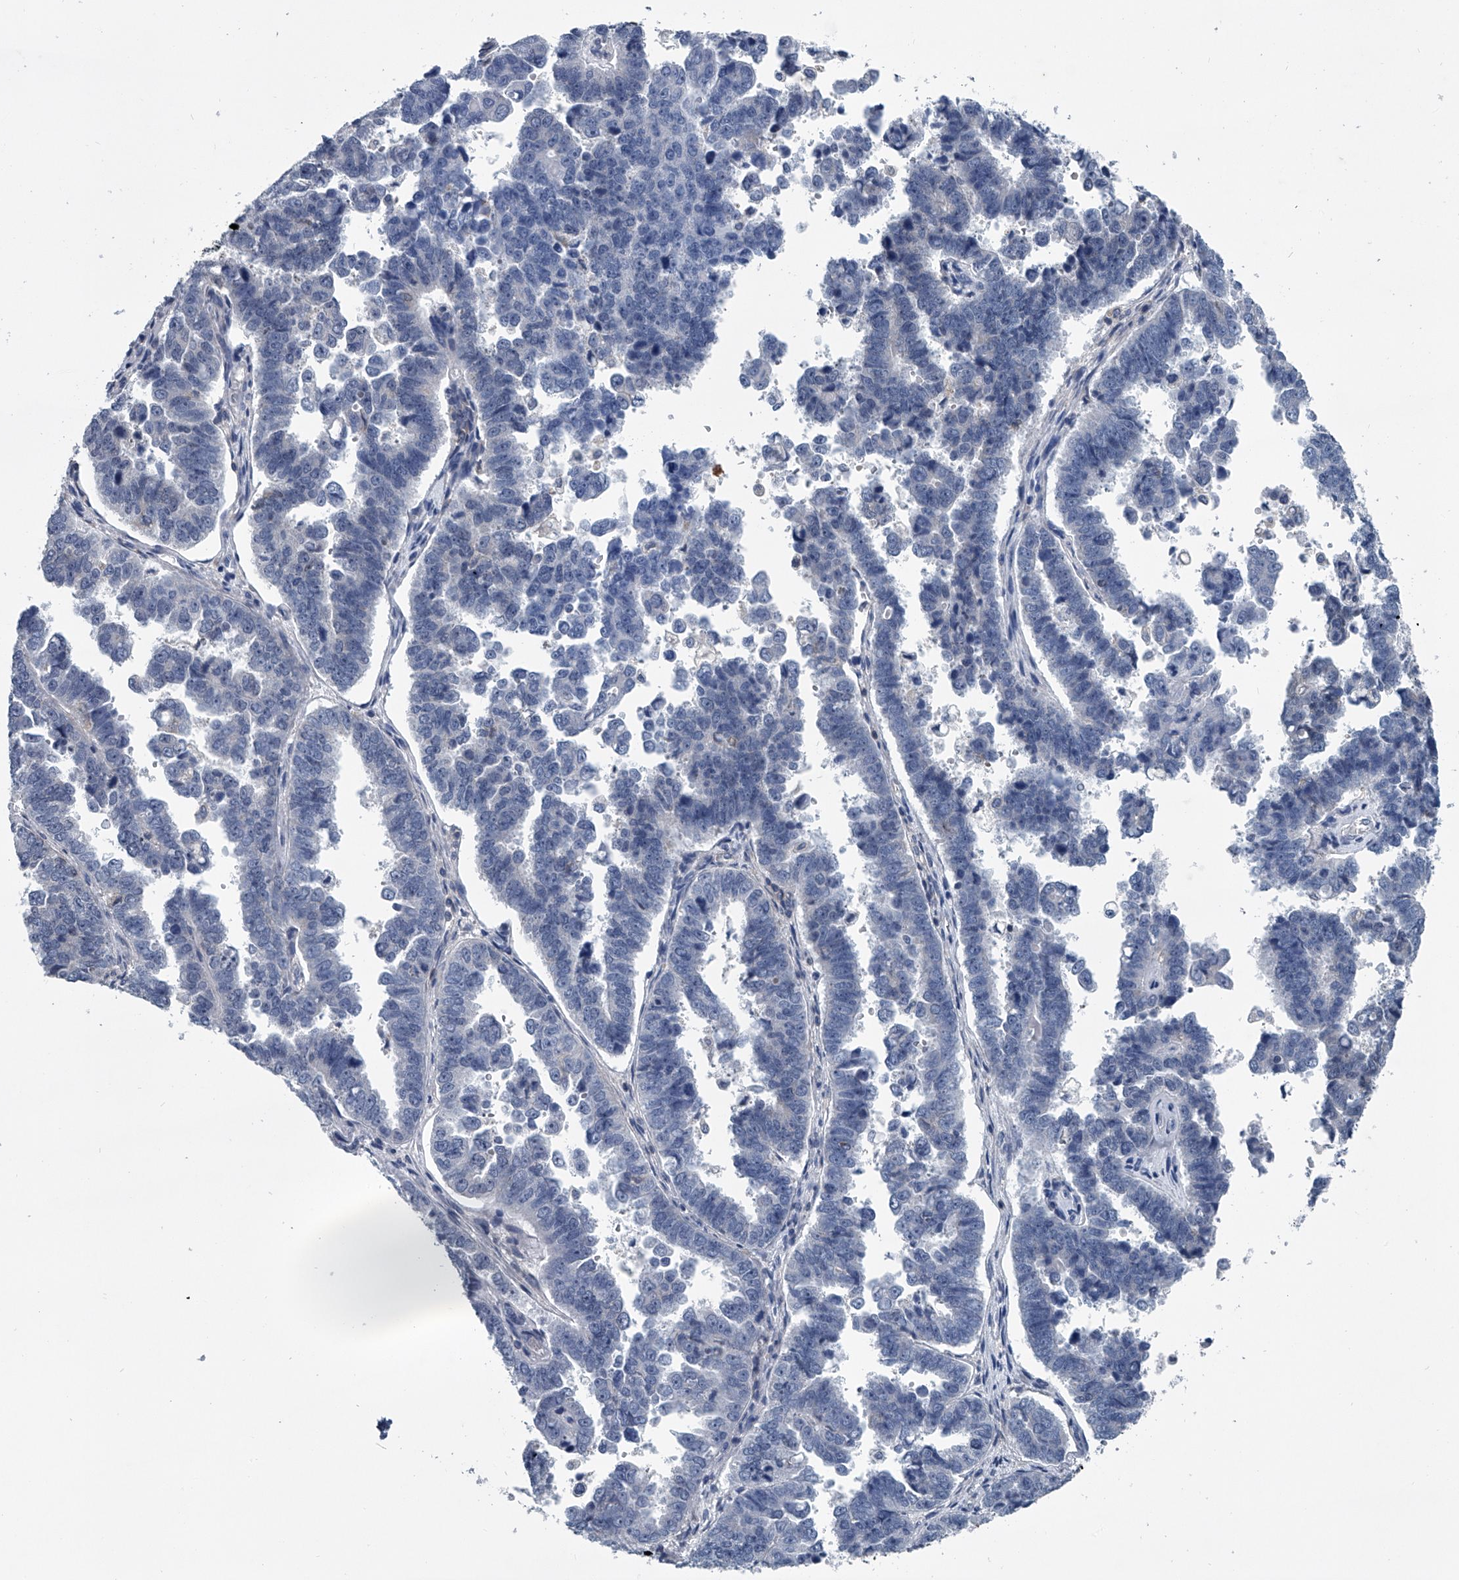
{"staining": {"intensity": "negative", "quantity": "none", "location": "none"}, "tissue": "endometrial cancer", "cell_type": "Tumor cells", "image_type": "cancer", "snomed": [{"axis": "morphology", "description": "Adenocarcinoma, NOS"}, {"axis": "topography", "description": "Endometrium"}], "caption": "There is no significant staining in tumor cells of endometrial cancer (adenocarcinoma). Nuclei are stained in blue.", "gene": "PPP2R5D", "patient": {"sex": "female", "age": 75}}